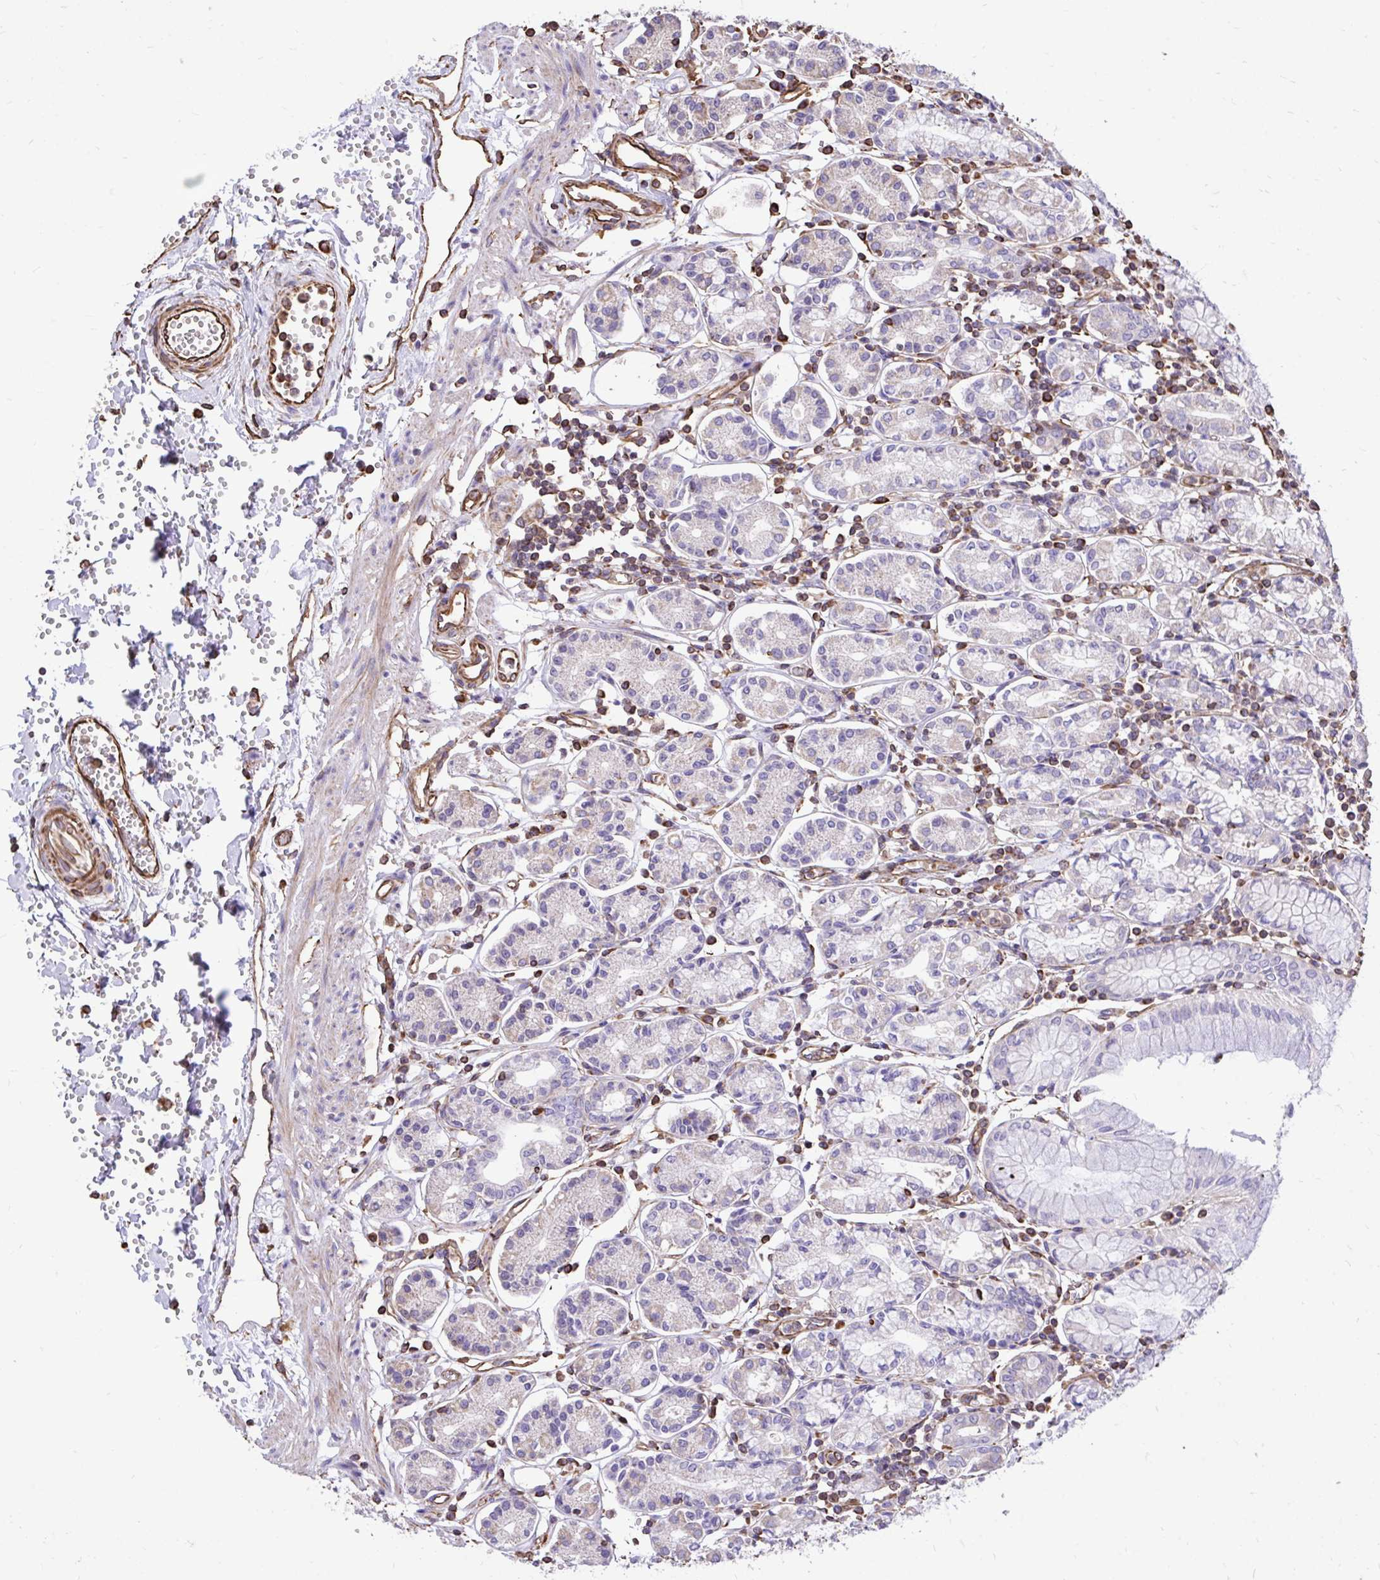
{"staining": {"intensity": "weak", "quantity": "25%-75%", "location": "cytoplasmic/membranous"}, "tissue": "stomach", "cell_type": "Glandular cells", "image_type": "normal", "snomed": [{"axis": "morphology", "description": "Normal tissue, NOS"}, {"axis": "topography", "description": "Stomach"}], "caption": "Benign stomach was stained to show a protein in brown. There is low levels of weak cytoplasmic/membranous expression in approximately 25%-75% of glandular cells.", "gene": "RNF103", "patient": {"sex": "female", "age": 62}}